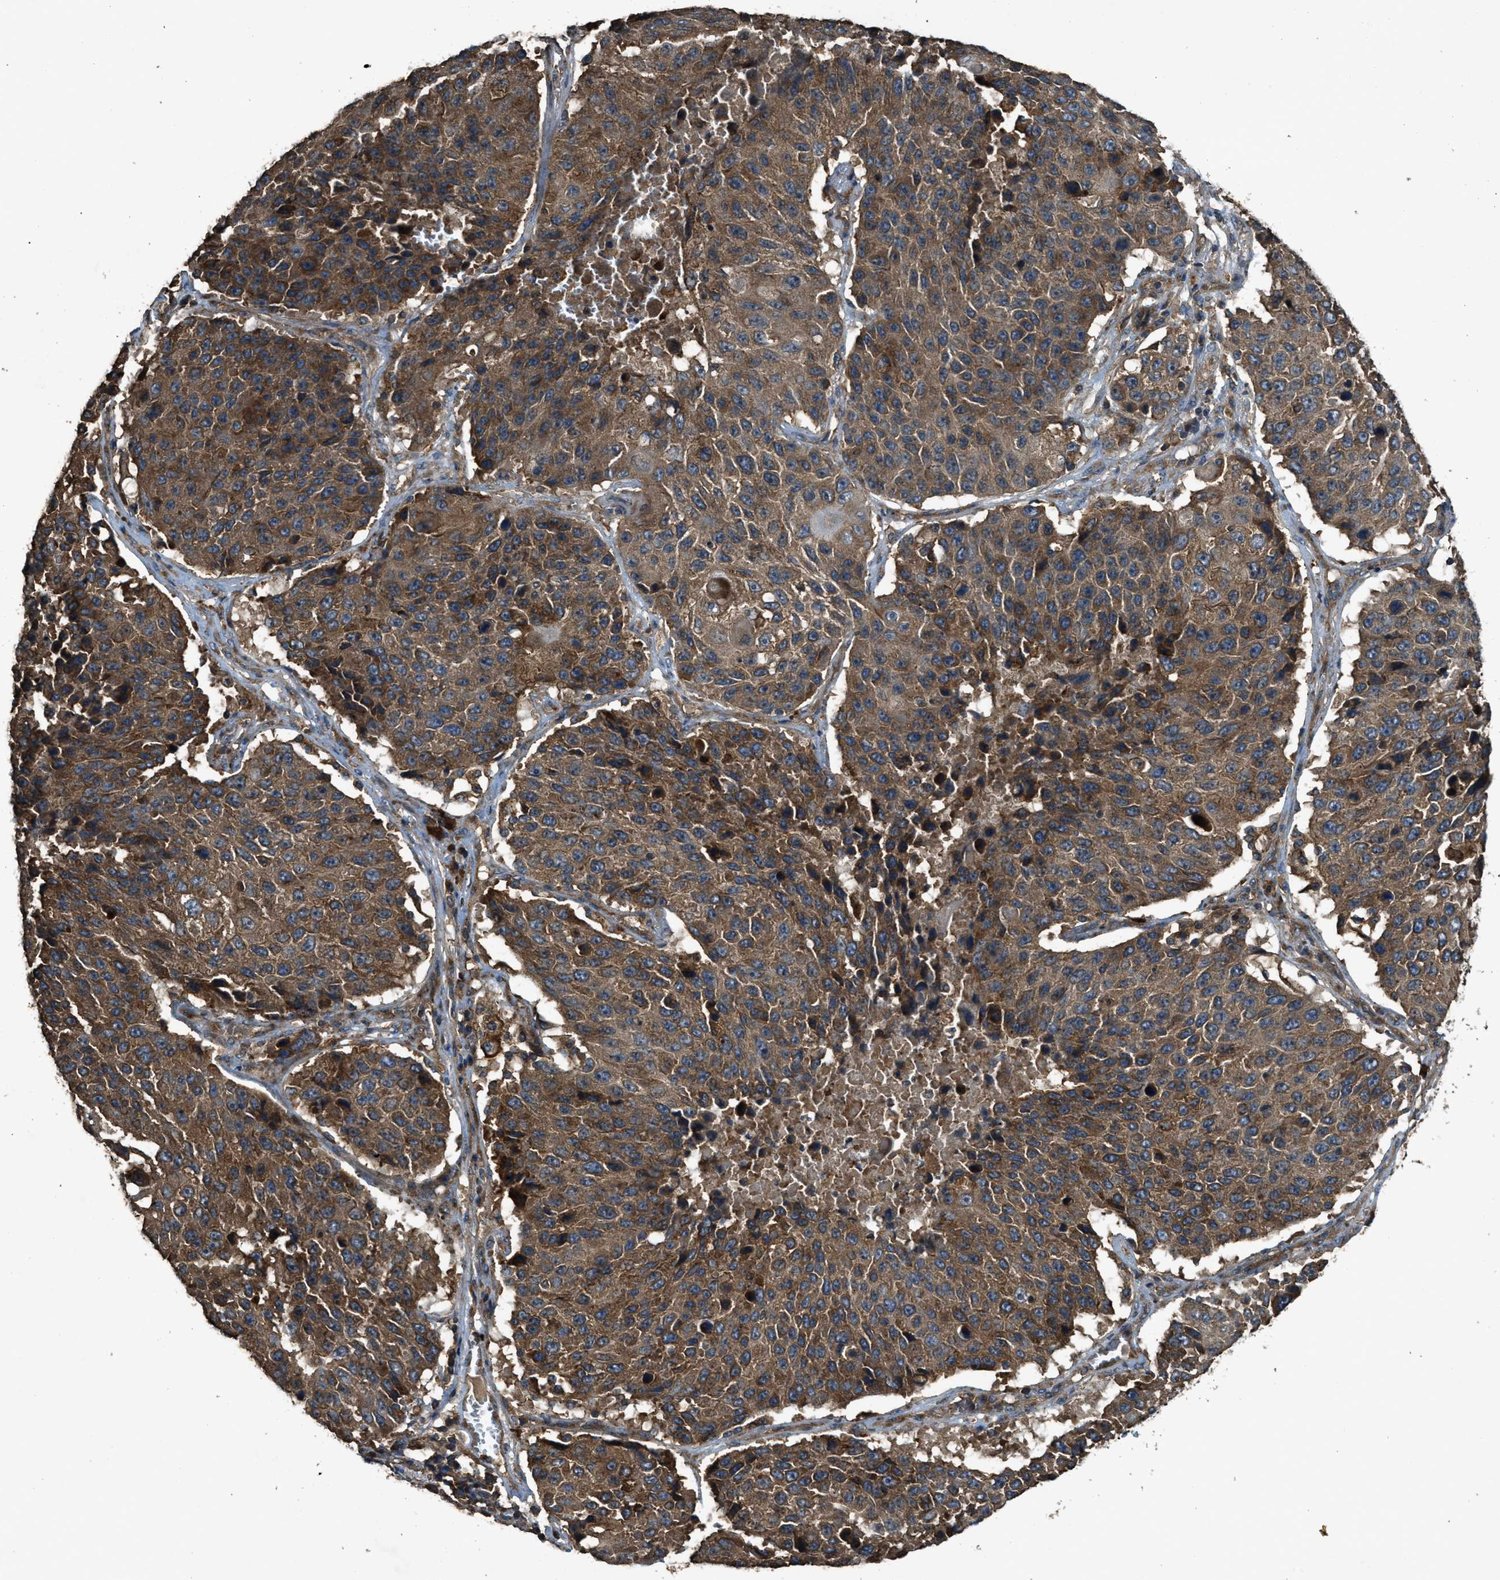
{"staining": {"intensity": "moderate", "quantity": ">75%", "location": "cytoplasmic/membranous"}, "tissue": "lung cancer", "cell_type": "Tumor cells", "image_type": "cancer", "snomed": [{"axis": "morphology", "description": "Squamous cell carcinoma, NOS"}, {"axis": "topography", "description": "Lung"}], "caption": "IHC (DAB (3,3'-diaminobenzidine)) staining of human lung cancer (squamous cell carcinoma) reveals moderate cytoplasmic/membranous protein staining in about >75% of tumor cells. (Stains: DAB in brown, nuclei in blue, Microscopy: brightfield microscopy at high magnification).", "gene": "MAP3K8", "patient": {"sex": "male", "age": 61}}